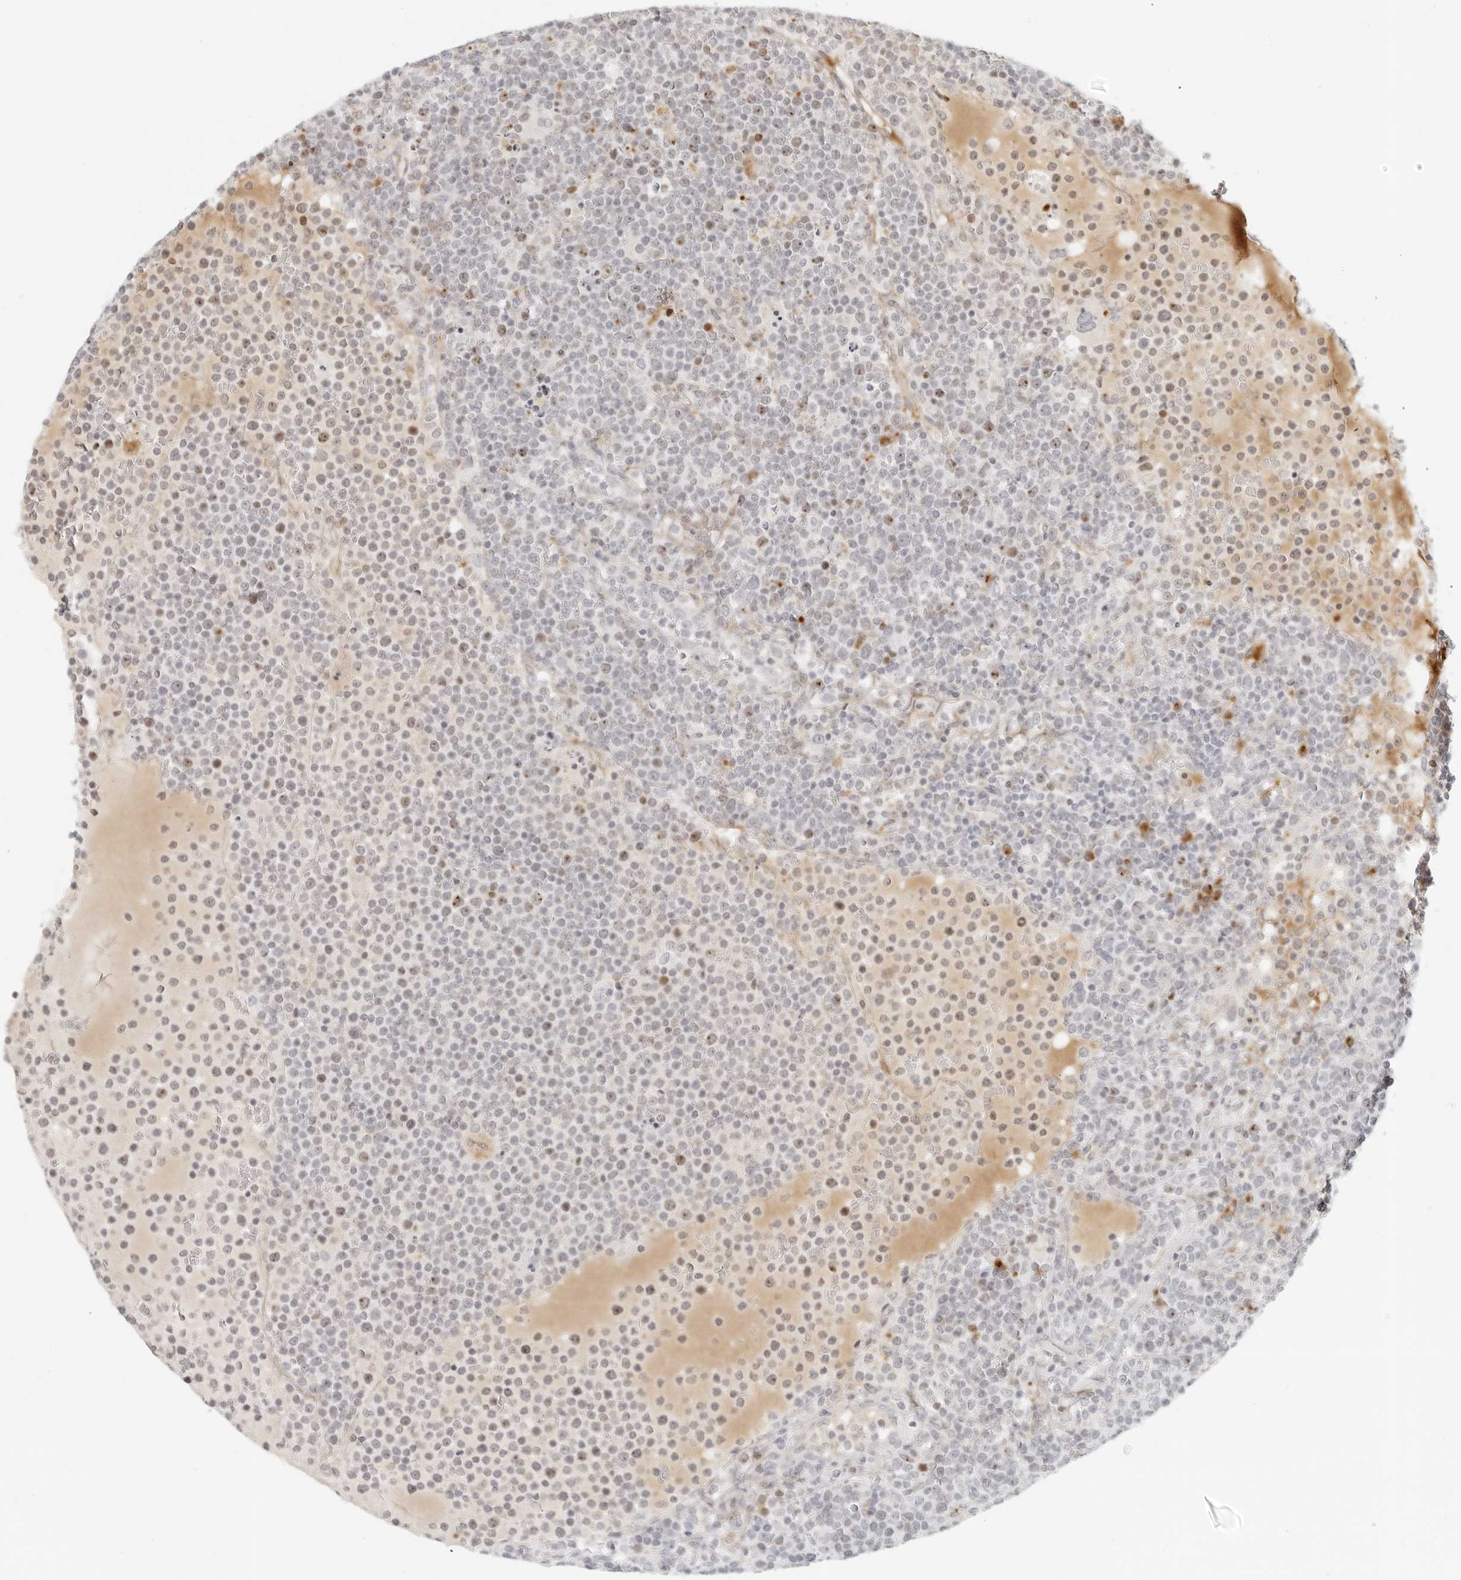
{"staining": {"intensity": "moderate", "quantity": "<25%", "location": "nuclear"}, "tissue": "lymphoma", "cell_type": "Tumor cells", "image_type": "cancer", "snomed": [{"axis": "morphology", "description": "Malignant lymphoma, non-Hodgkin's type, High grade"}, {"axis": "topography", "description": "Lymph node"}], "caption": "This is an image of IHC staining of lymphoma, which shows moderate expression in the nuclear of tumor cells.", "gene": "ZNF678", "patient": {"sex": "male", "age": 61}}